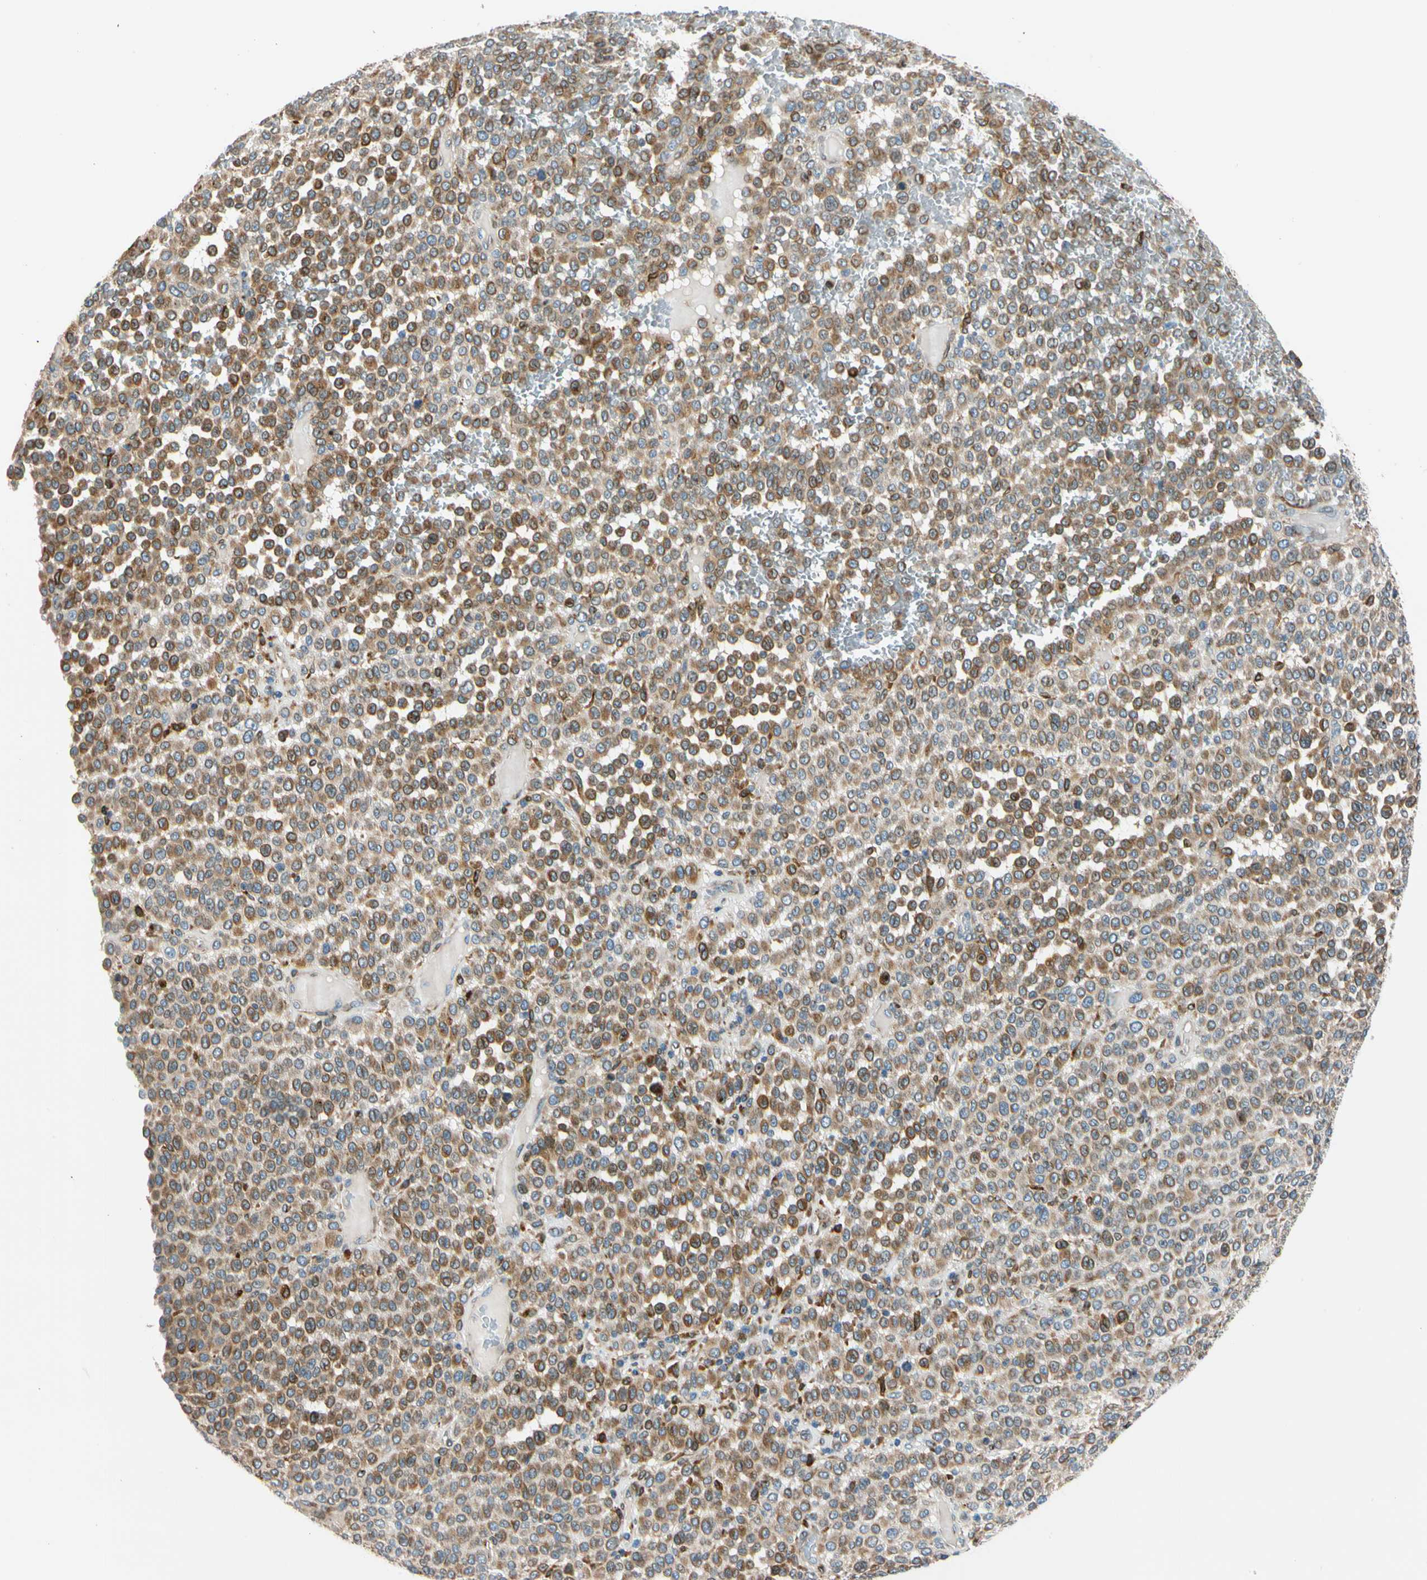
{"staining": {"intensity": "moderate", "quantity": ">75%", "location": "cytoplasmic/membranous"}, "tissue": "melanoma", "cell_type": "Tumor cells", "image_type": "cancer", "snomed": [{"axis": "morphology", "description": "Malignant melanoma, Metastatic site"}, {"axis": "topography", "description": "Pancreas"}], "caption": "This is a photomicrograph of immunohistochemistry (IHC) staining of melanoma, which shows moderate staining in the cytoplasmic/membranous of tumor cells.", "gene": "NUCB1", "patient": {"sex": "female", "age": 30}}